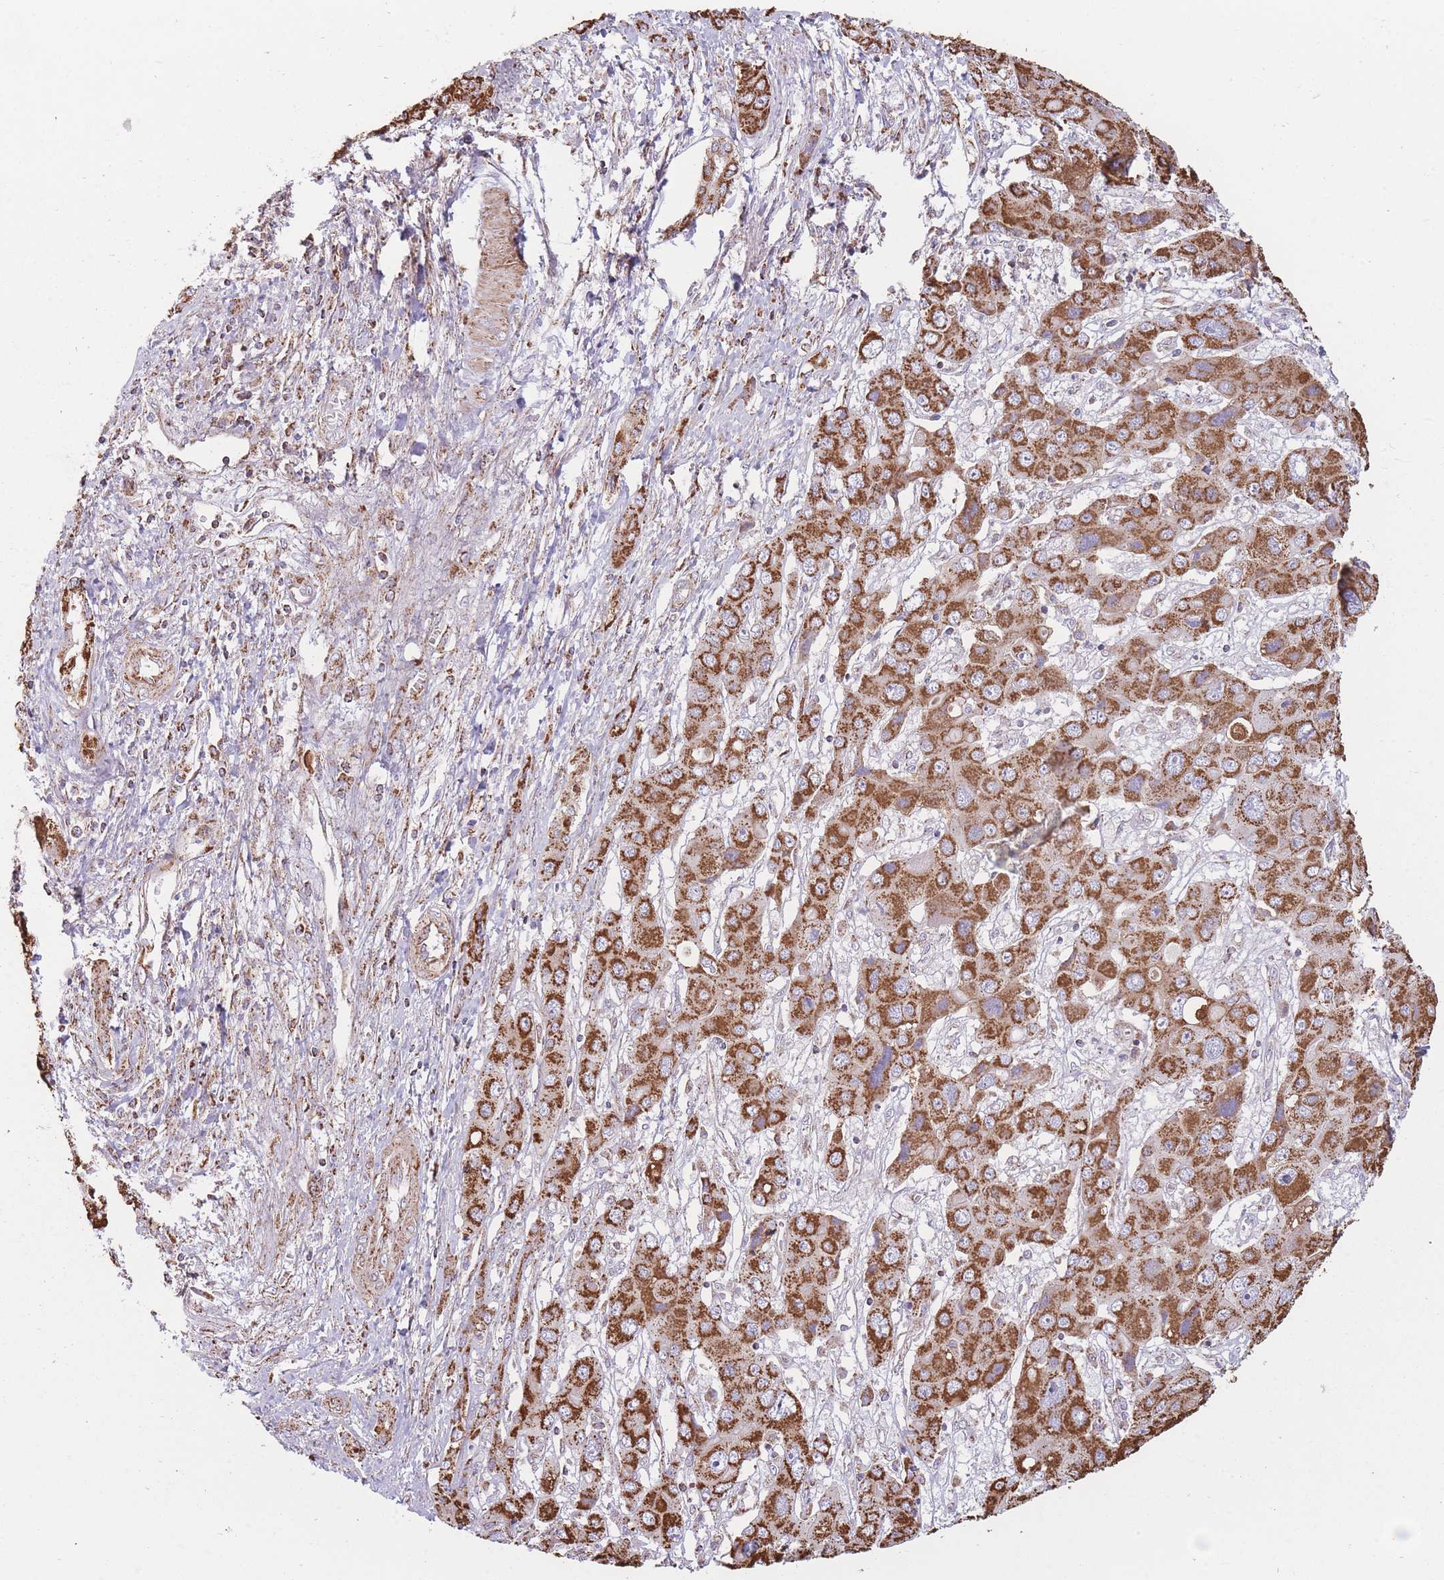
{"staining": {"intensity": "strong", "quantity": ">75%", "location": "cytoplasmic/membranous"}, "tissue": "liver cancer", "cell_type": "Tumor cells", "image_type": "cancer", "snomed": [{"axis": "morphology", "description": "Cholangiocarcinoma"}, {"axis": "topography", "description": "Liver"}], "caption": "Immunohistochemistry histopathology image of human liver cholangiocarcinoma stained for a protein (brown), which shows high levels of strong cytoplasmic/membranous expression in approximately >75% of tumor cells.", "gene": "KIF16B", "patient": {"sex": "male", "age": 67}}